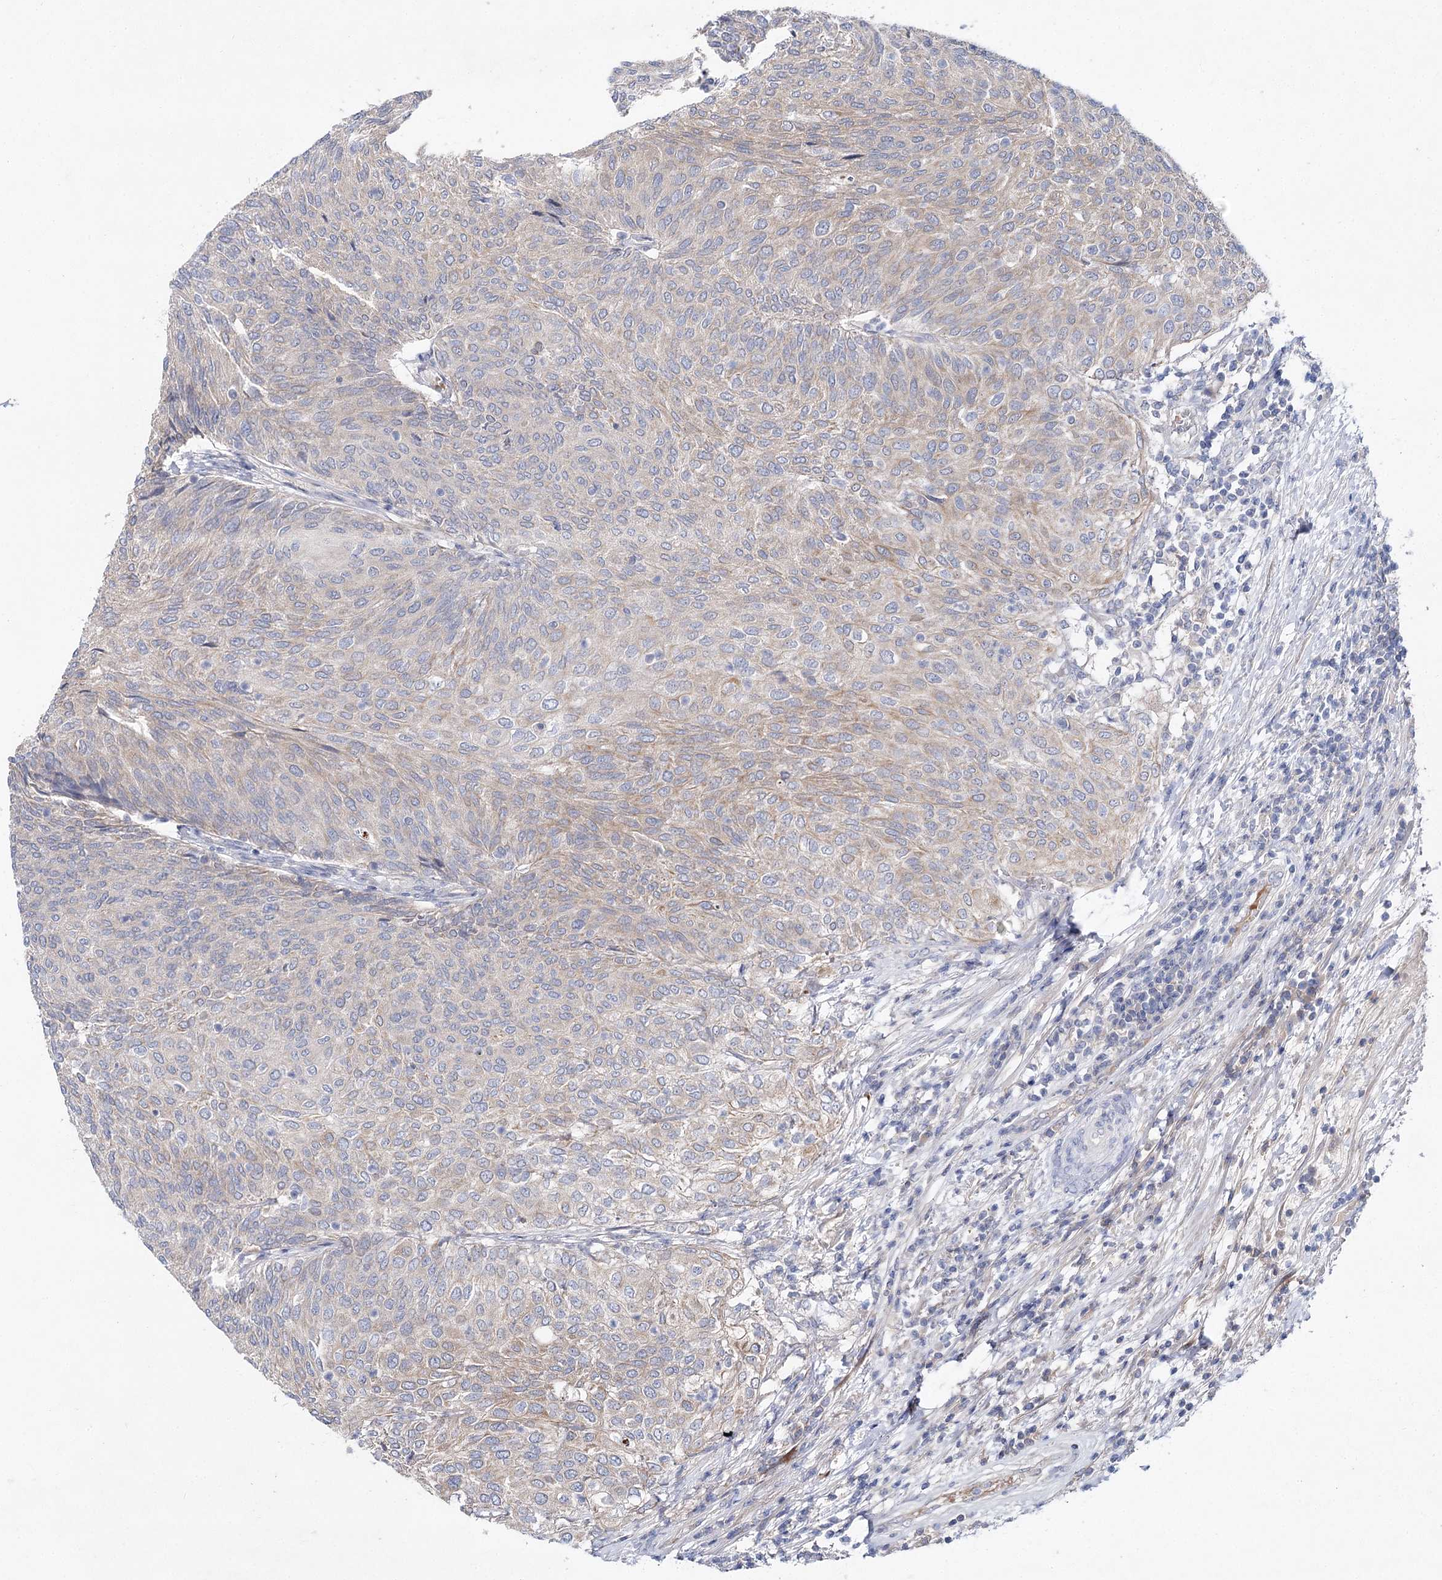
{"staining": {"intensity": "weak", "quantity": "<25%", "location": "cytoplasmic/membranous"}, "tissue": "urothelial cancer", "cell_type": "Tumor cells", "image_type": "cancer", "snomed": [{"axis": "morphology", "description": "Urothelial carcinoma, Low grade"}, {"axis": "topography", "description": "Urinary bladder"}], "caption": "Immunohistochemistry histopathology image of neoplastic tissue: low-grade urothelial carcinoma stained with DAB reveals no significant protein positivity in tumor cells.", "gene": "LRRC14B", "patient": {"sex": "female", "age": 79}}